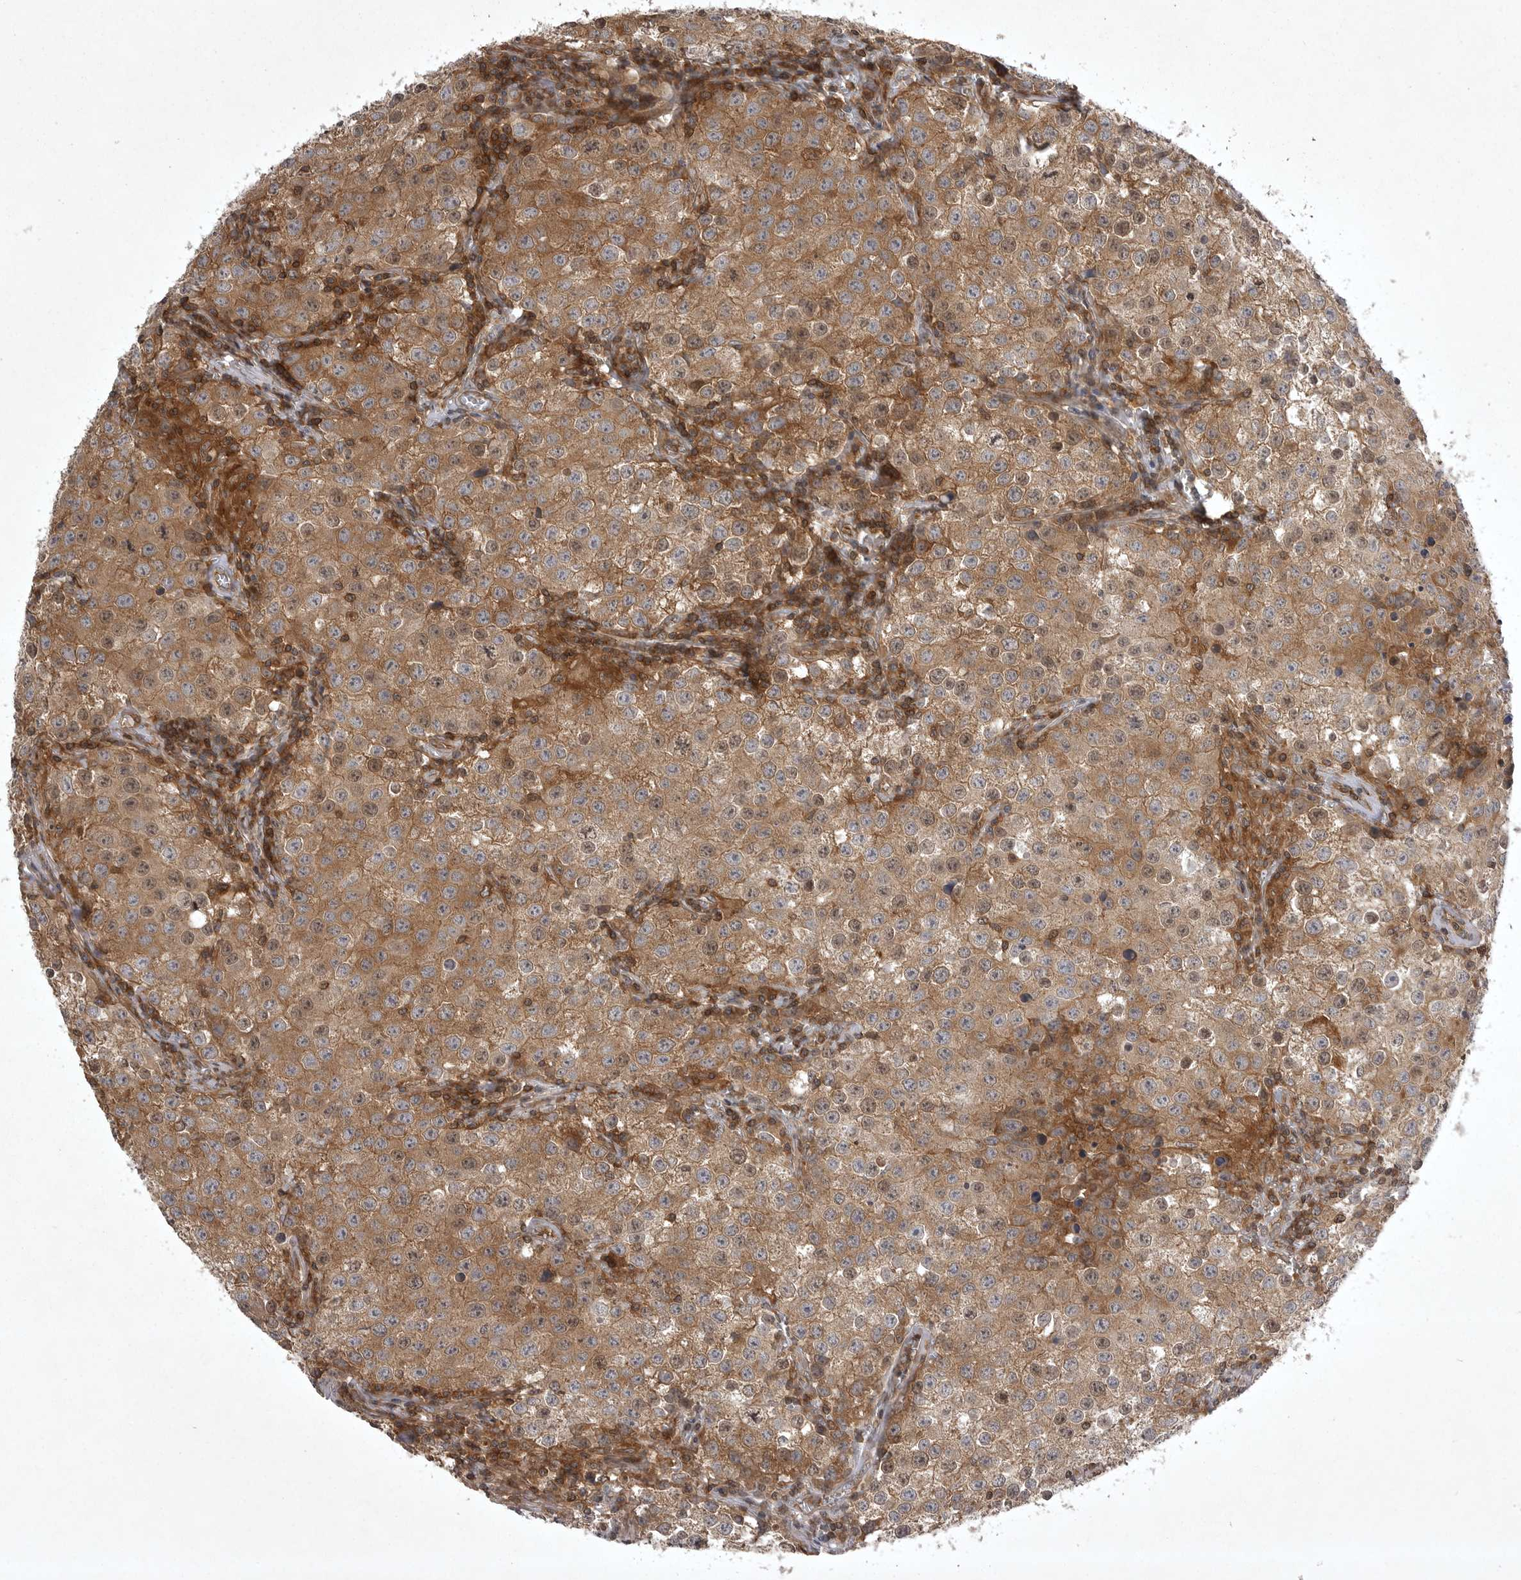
{"staining": {"intensity": "moderate", "quantity": ">75%", "location": "cytoplasmic/membranous,nuclear"}, "tissue": "testis cancer", "cell_type": "Tumor cells", "image_type": "cancer", "snomed": [{"axis": "morphology", "description": "Seminoma, NOS"}, {"axis": "morphology", "description": "Carcinoma, Embryonal, NOS"}, {"axis": "topography", "description": "Testis"}], "caption": "There is medium levels of moderate cytoplasmic/membranous and nuclear expression in tumor cells of testis seminoma, as demonstrated by immunohistochemical staining (brown color).", "gene": "STK24", "patient": {"sex": "male", "age": 43}}